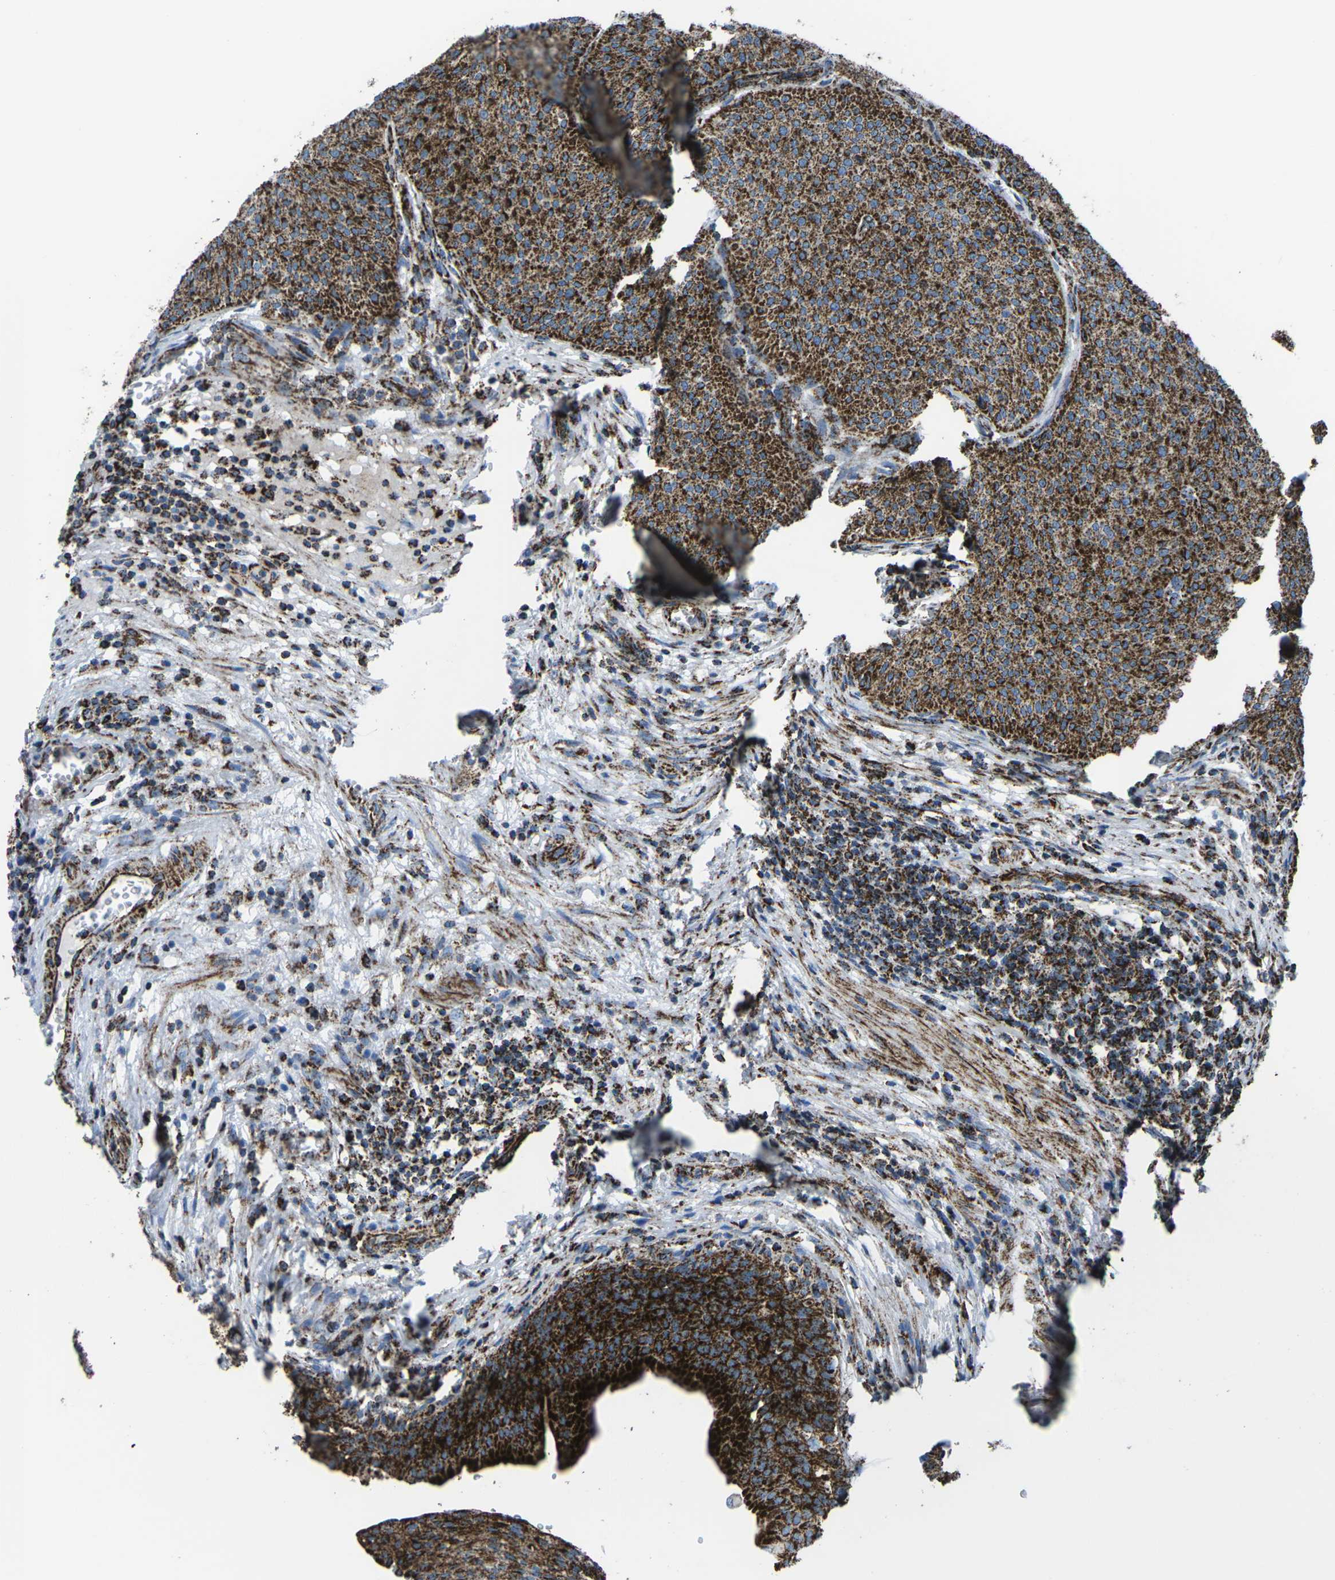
{"staining": {"intensity": "strong", "quantity": ">75%", "location": "cytoplasmic/membranous"}, "tissue": "urothelial cancer", "cell_type": "Tumor cells", "image_type": "cancer", "snomed": [{"axis": "morphology", "description": "Urothelial carcinoma, Low grade"}, {"axis": "topography", "description": "Smooth muscle"}, {"axis": "topography", "description": "Urinary bladder"}], "caption": "Strong cytoplasmic/membranous staining for a protein is identified in about >75% of tumor cells of urothelial carcinoma (low-grade) using immunohistochemistry (IHC).", "gene": "MT-CO2", "patient": {"sex": "male", "age": 60}}